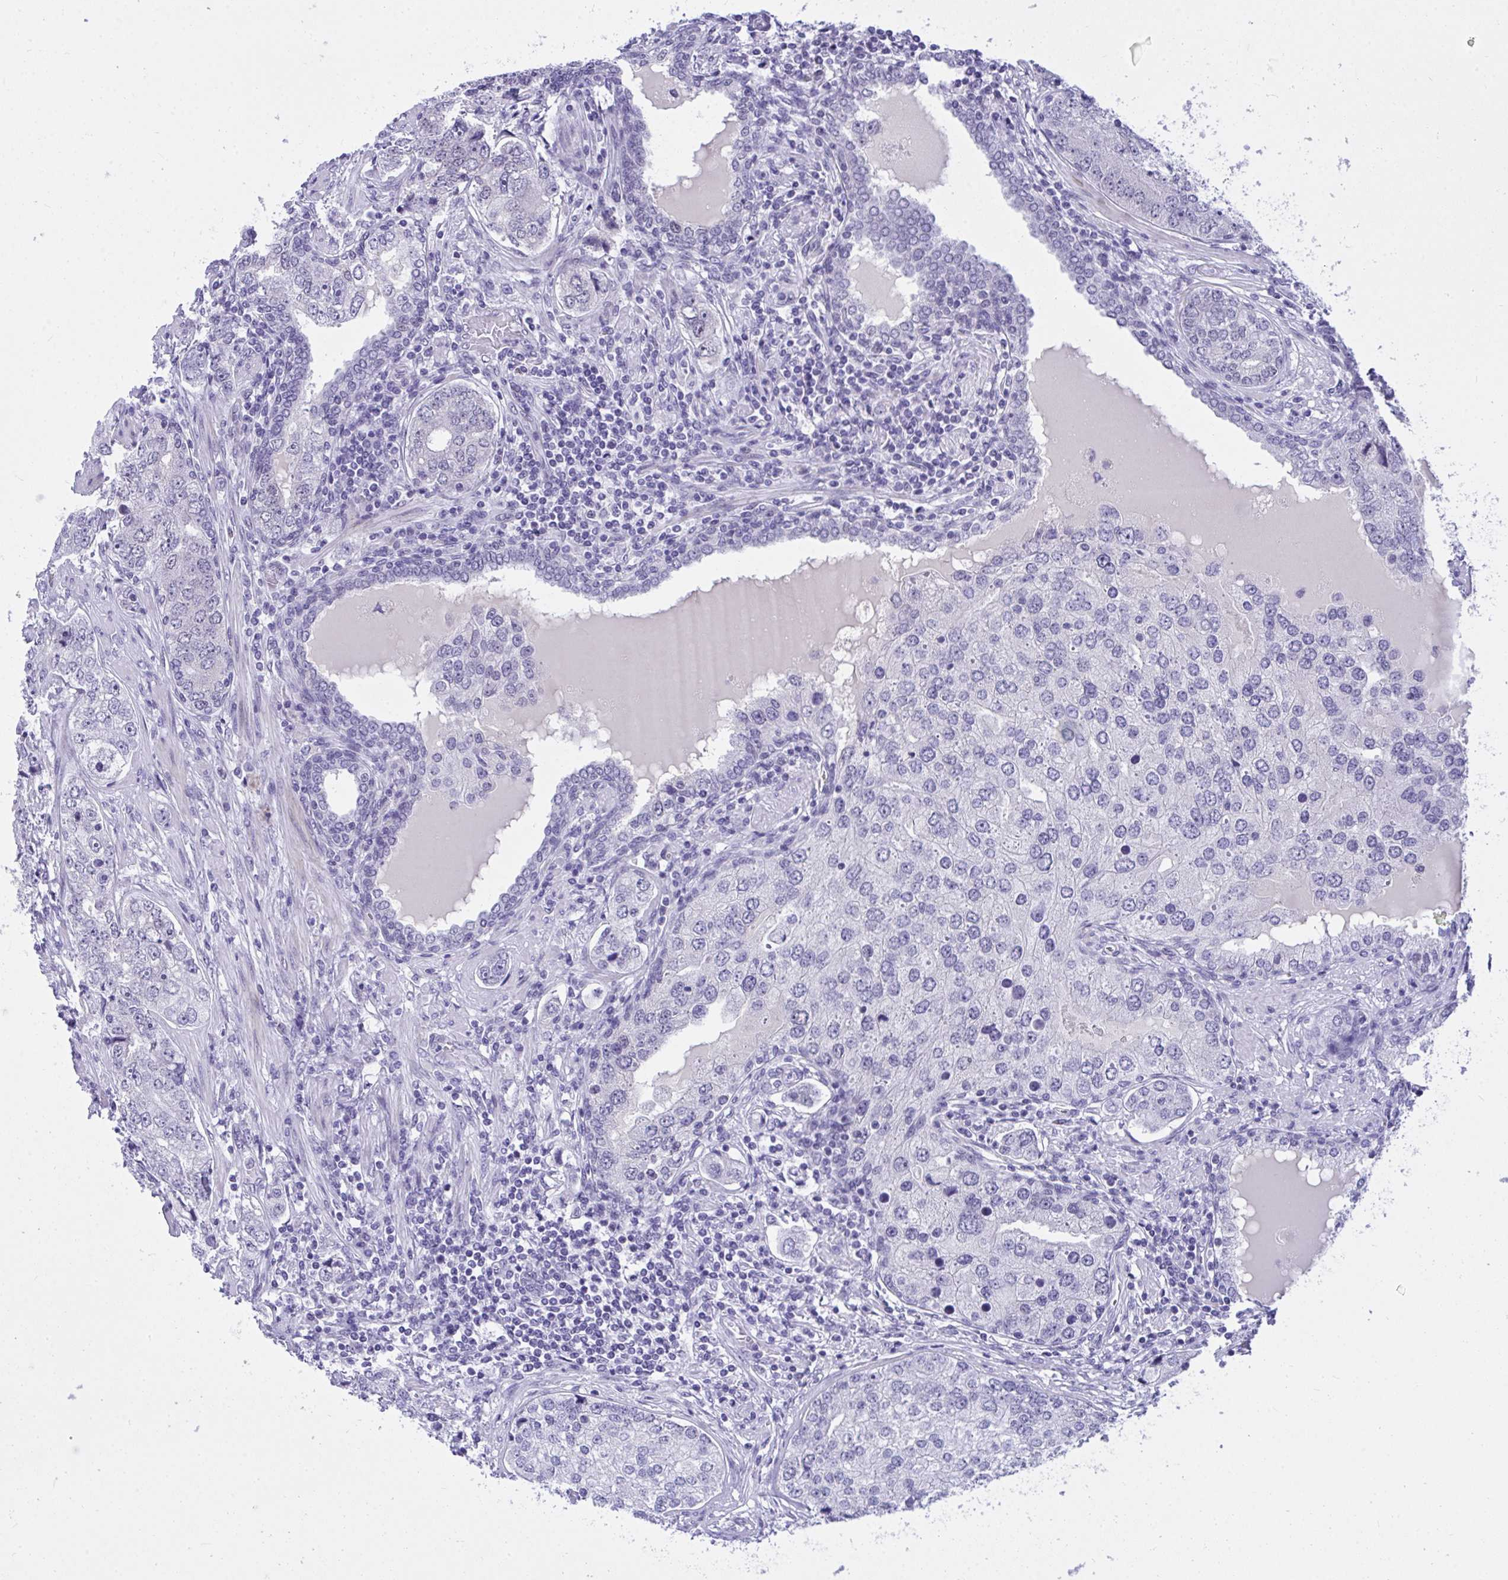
{"staining": {"intensity": "negative", "quantity": "none", "location": "none"}, "tissue": "prostate cancer", "cell_type": "Tumor cells", "image_type": "cancer", "snomed": [{"axis": "morphology", "description": "Adenocarcinoma, High grade"}, {"axis": "topography", "description": "Prostate"}], "caption": "There is no significant expression in tumor cells of adenocarcinoma (high-grade) (prostate).", "gene": "TEAD4", "patient": {"sex": "male", "age": 60}}